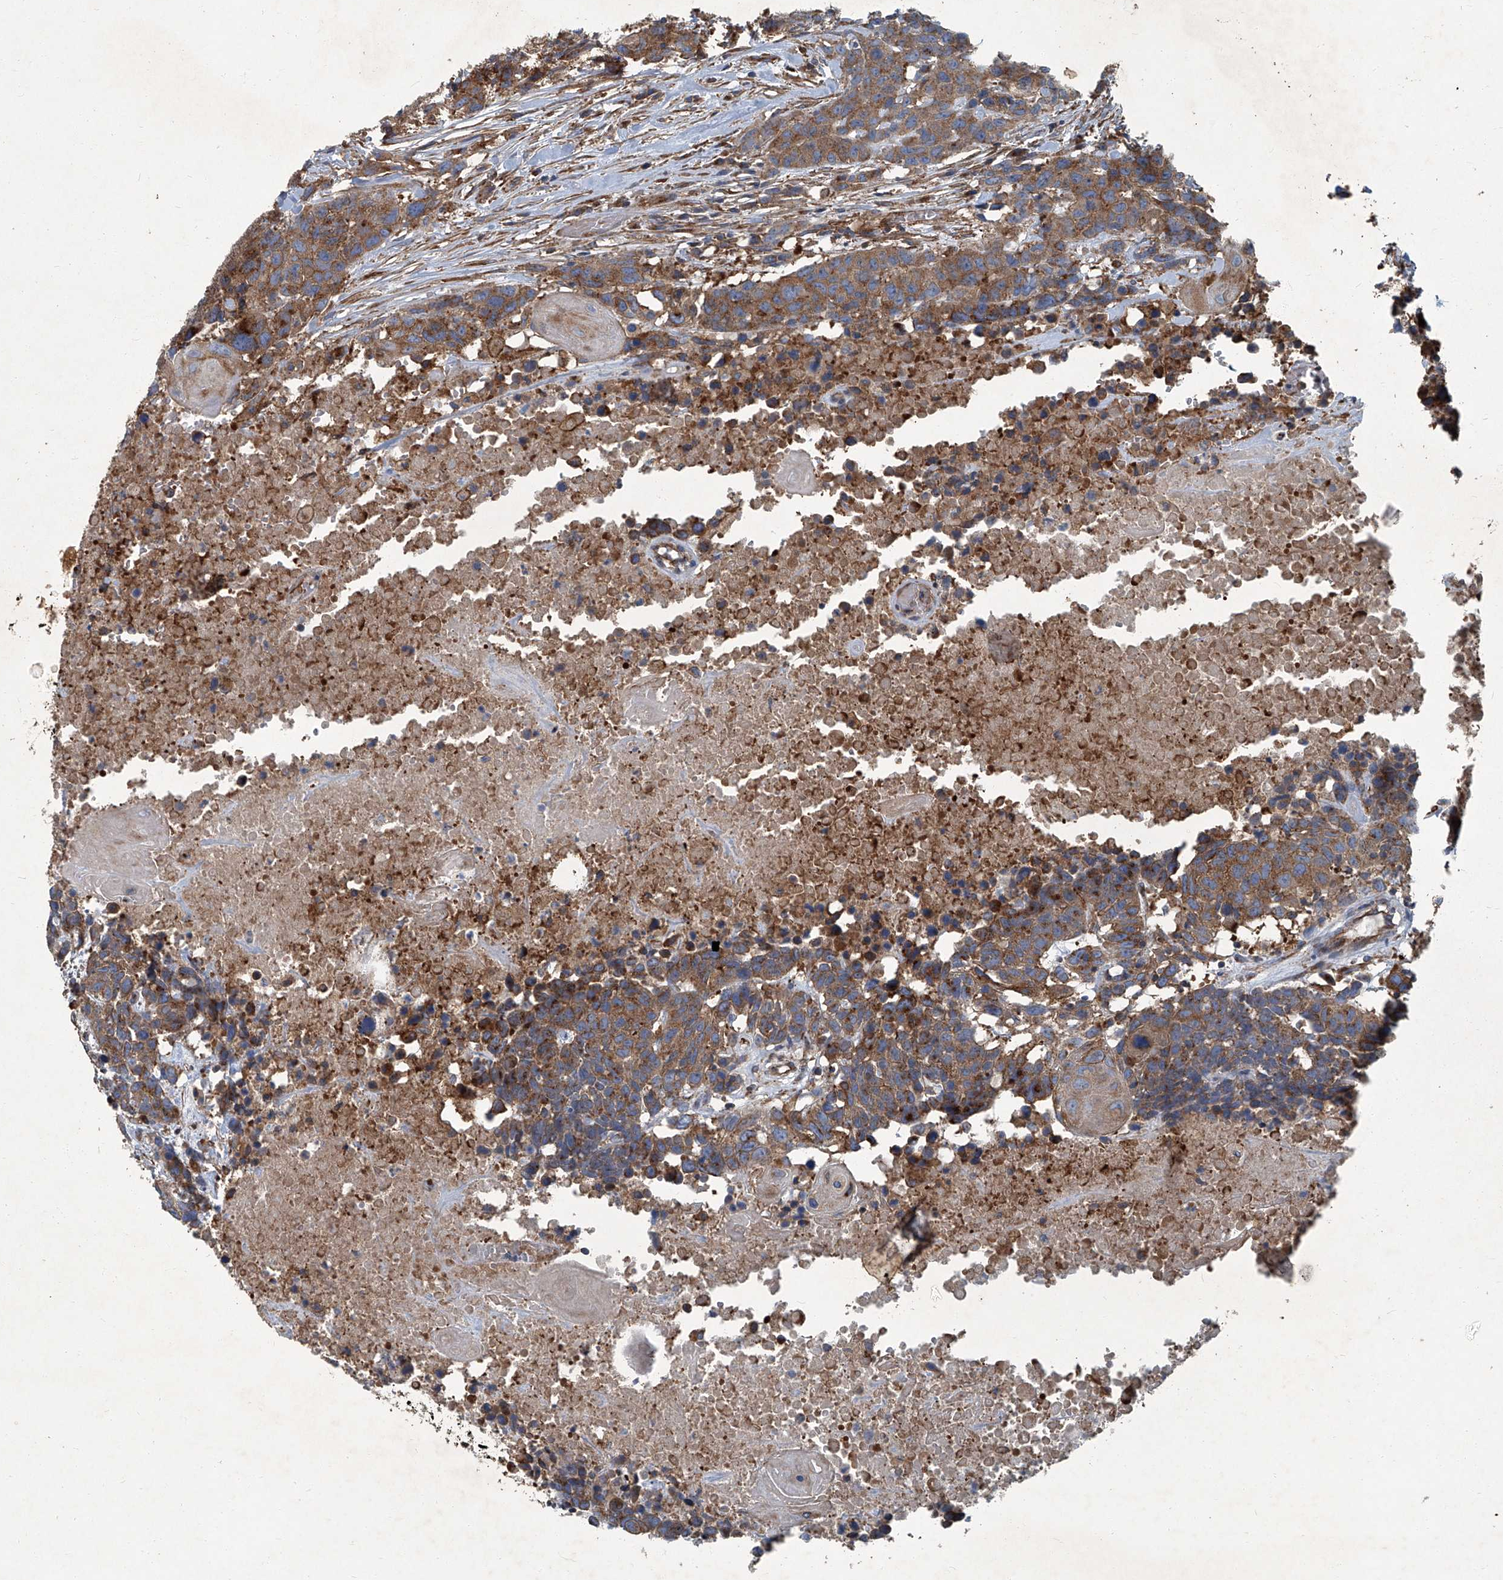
{"staining": {"intensity": "moderate", "quantity": ">75%", "location": "cytoplasmic/membranous"}, "tissue": "head and neck cancer", "cell_type": "Tumor cells", "image_type": "cancer", "snomed": [{"axis": "morphology", "description": "Squamous cell carcinoma, NOS"}, {"axis": "topography", "description": "Head-Neck"}], "caption": "A micrograph showing moderate cytoplasmic/membranous expression in about >75% of tumor cells in squamous cell carcinoma (head and neck), as visualized by brown immunohistochemical staining.", "gene": "PIGH", "patient": {"sex": "male", "age": 66}}